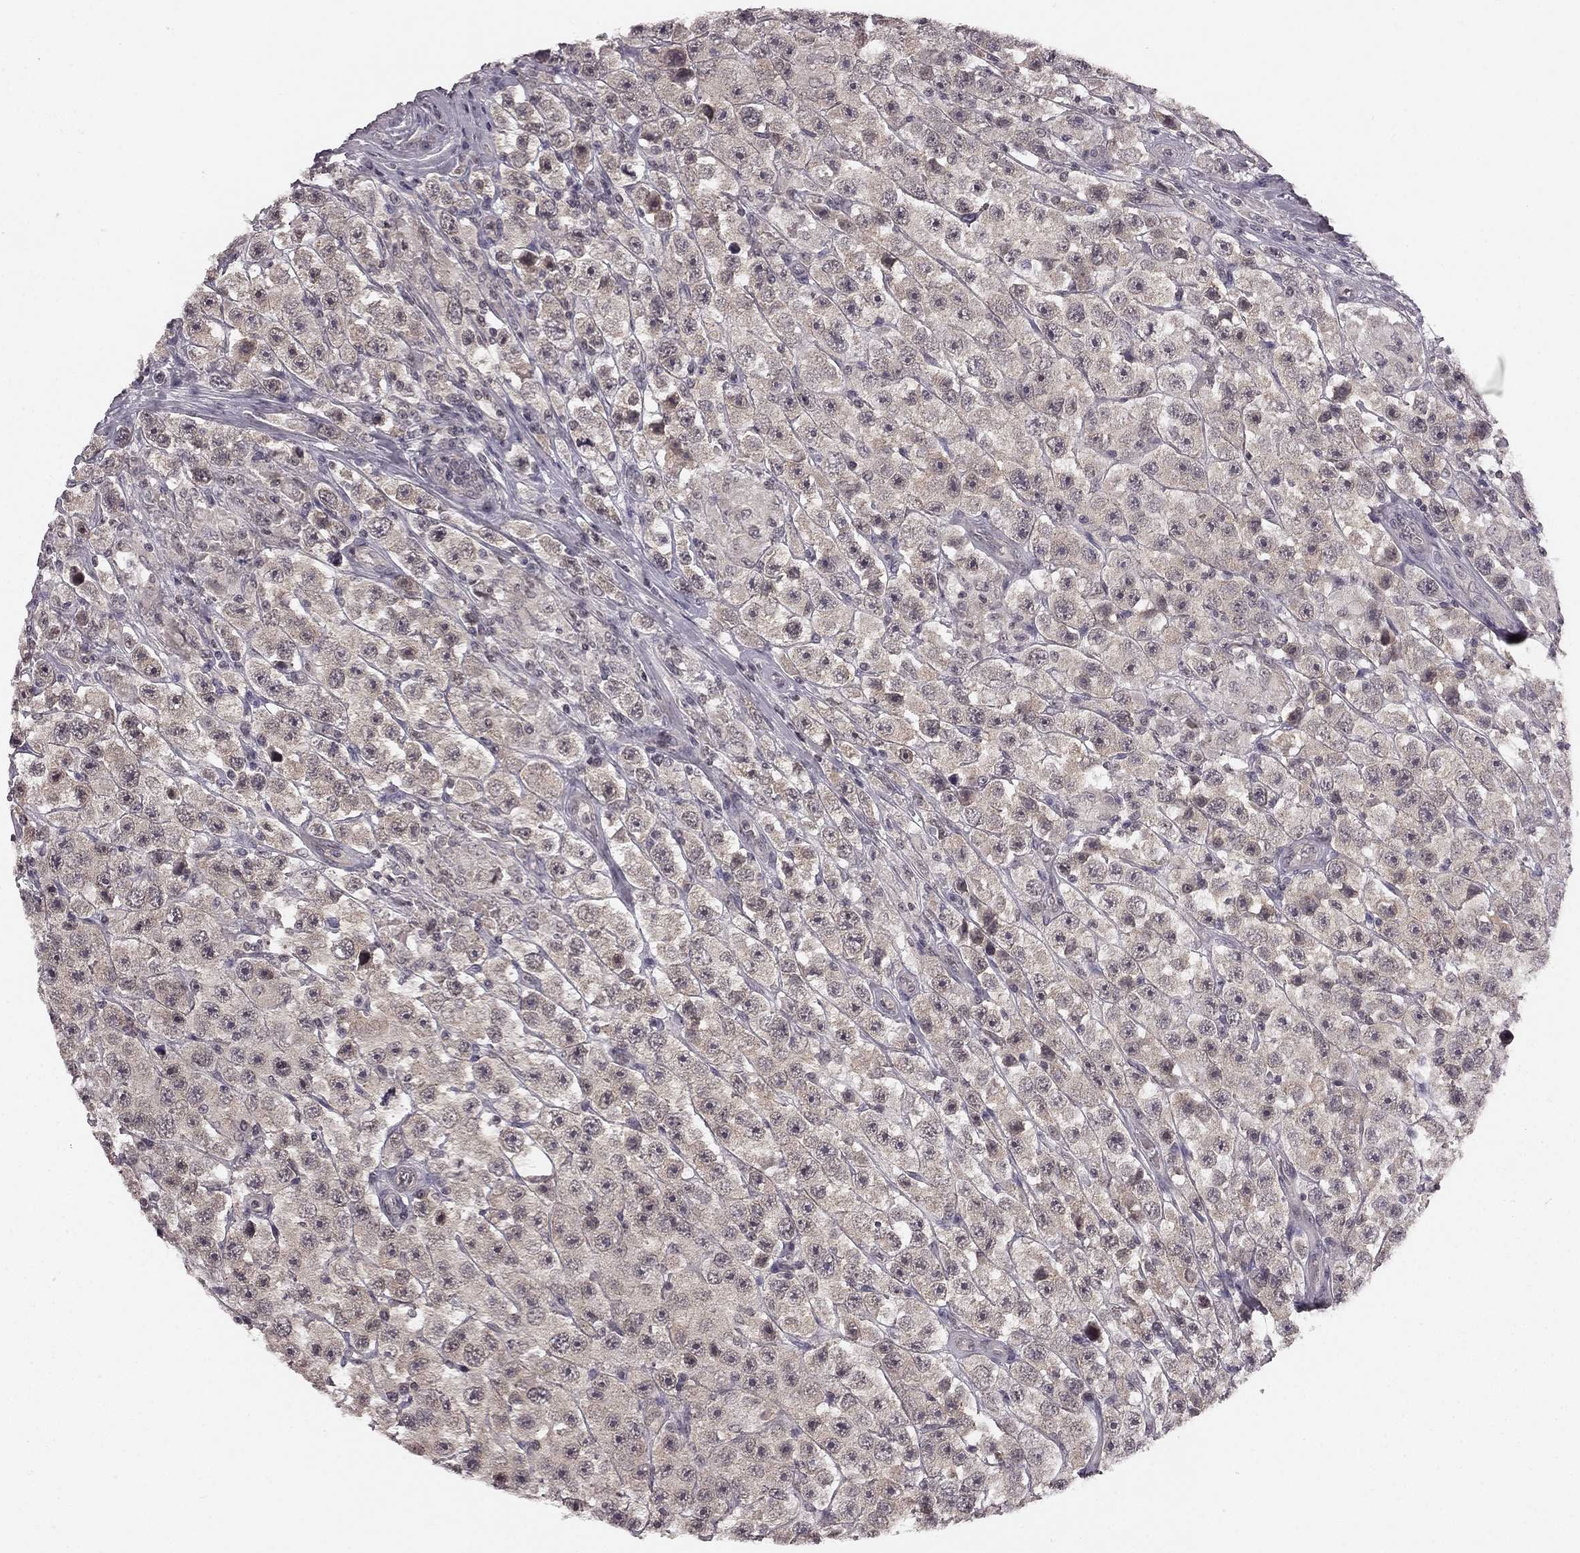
{"staining": {"intensity": "negative", "quantity": "none", "location": "none"}, "tissue": "testis cancer", "cell_type": "Tumor cells", "image_type": "cancer", "snomed": [{"axis": "morphology", "description": "Seminoma, NOS"}, {"axis": "topography", "description": "Testis"}], "caption": "Human testis cancer stained for a protein using immunohistochemistry (IHC) reveals no positivity in tumor cells.", "gene": "HCN4", "patient": {"sex": "male", "age": 45}}